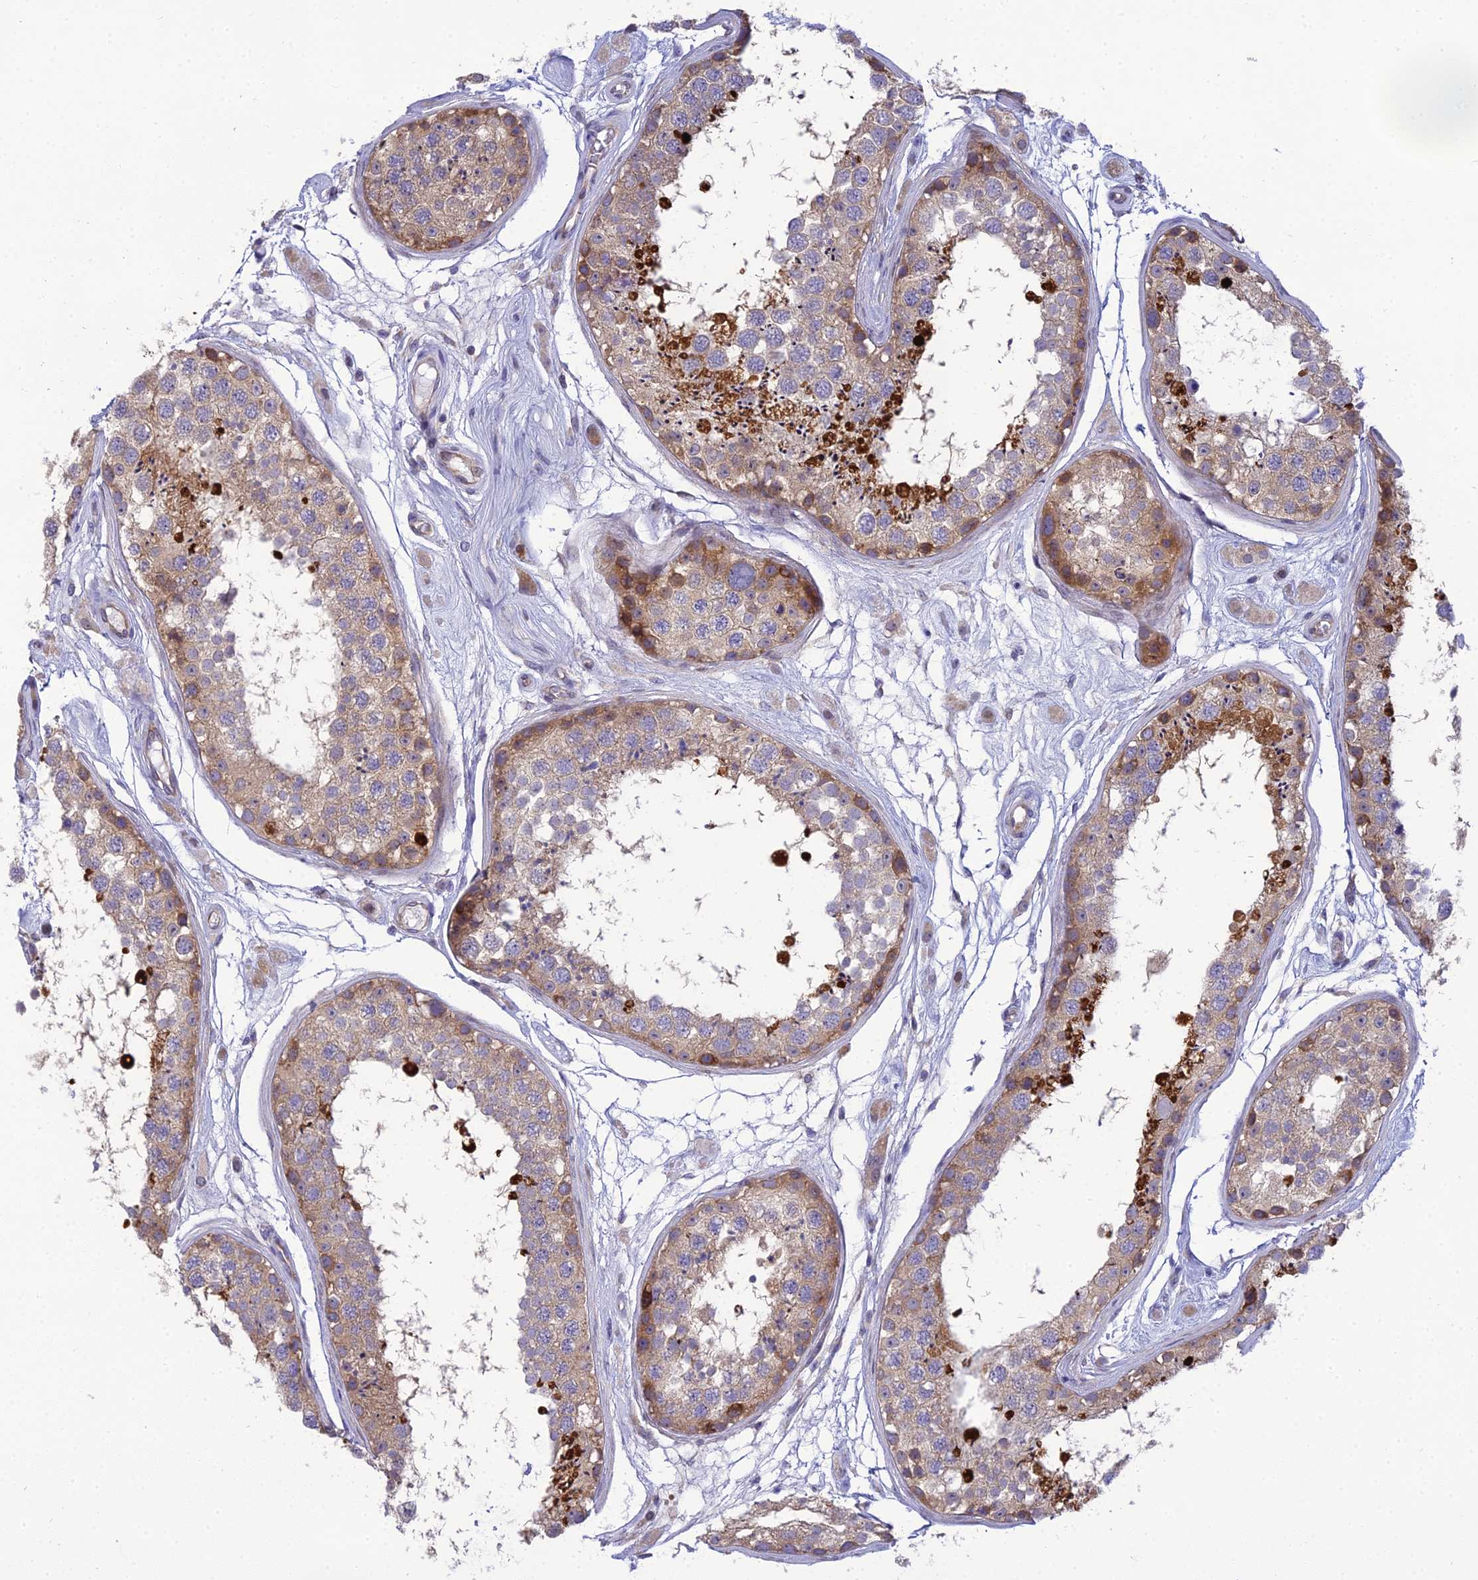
{"staining": {"intensity": "strong", "quantity": "<25%", "location": "cytoplasmic/membranous"}, "tissue": "testis", "cell_type": "Cells in seminiferous ducts", "image_type": "normal", "snomed": [{"axis": "morphology", "description": "Normal tissue, NOS"}, {"axis": "topography", "description": "Testis"}], "caption": "This histopathology image reveals immunohistochemistry staining of unremarkable human testis, with medium strong cytoplasmic/membranous positivity in about <25% of cells in seminiferous ducts.", "gene": "CLCN7", "patient": {"sex": "male", "age": 25}}